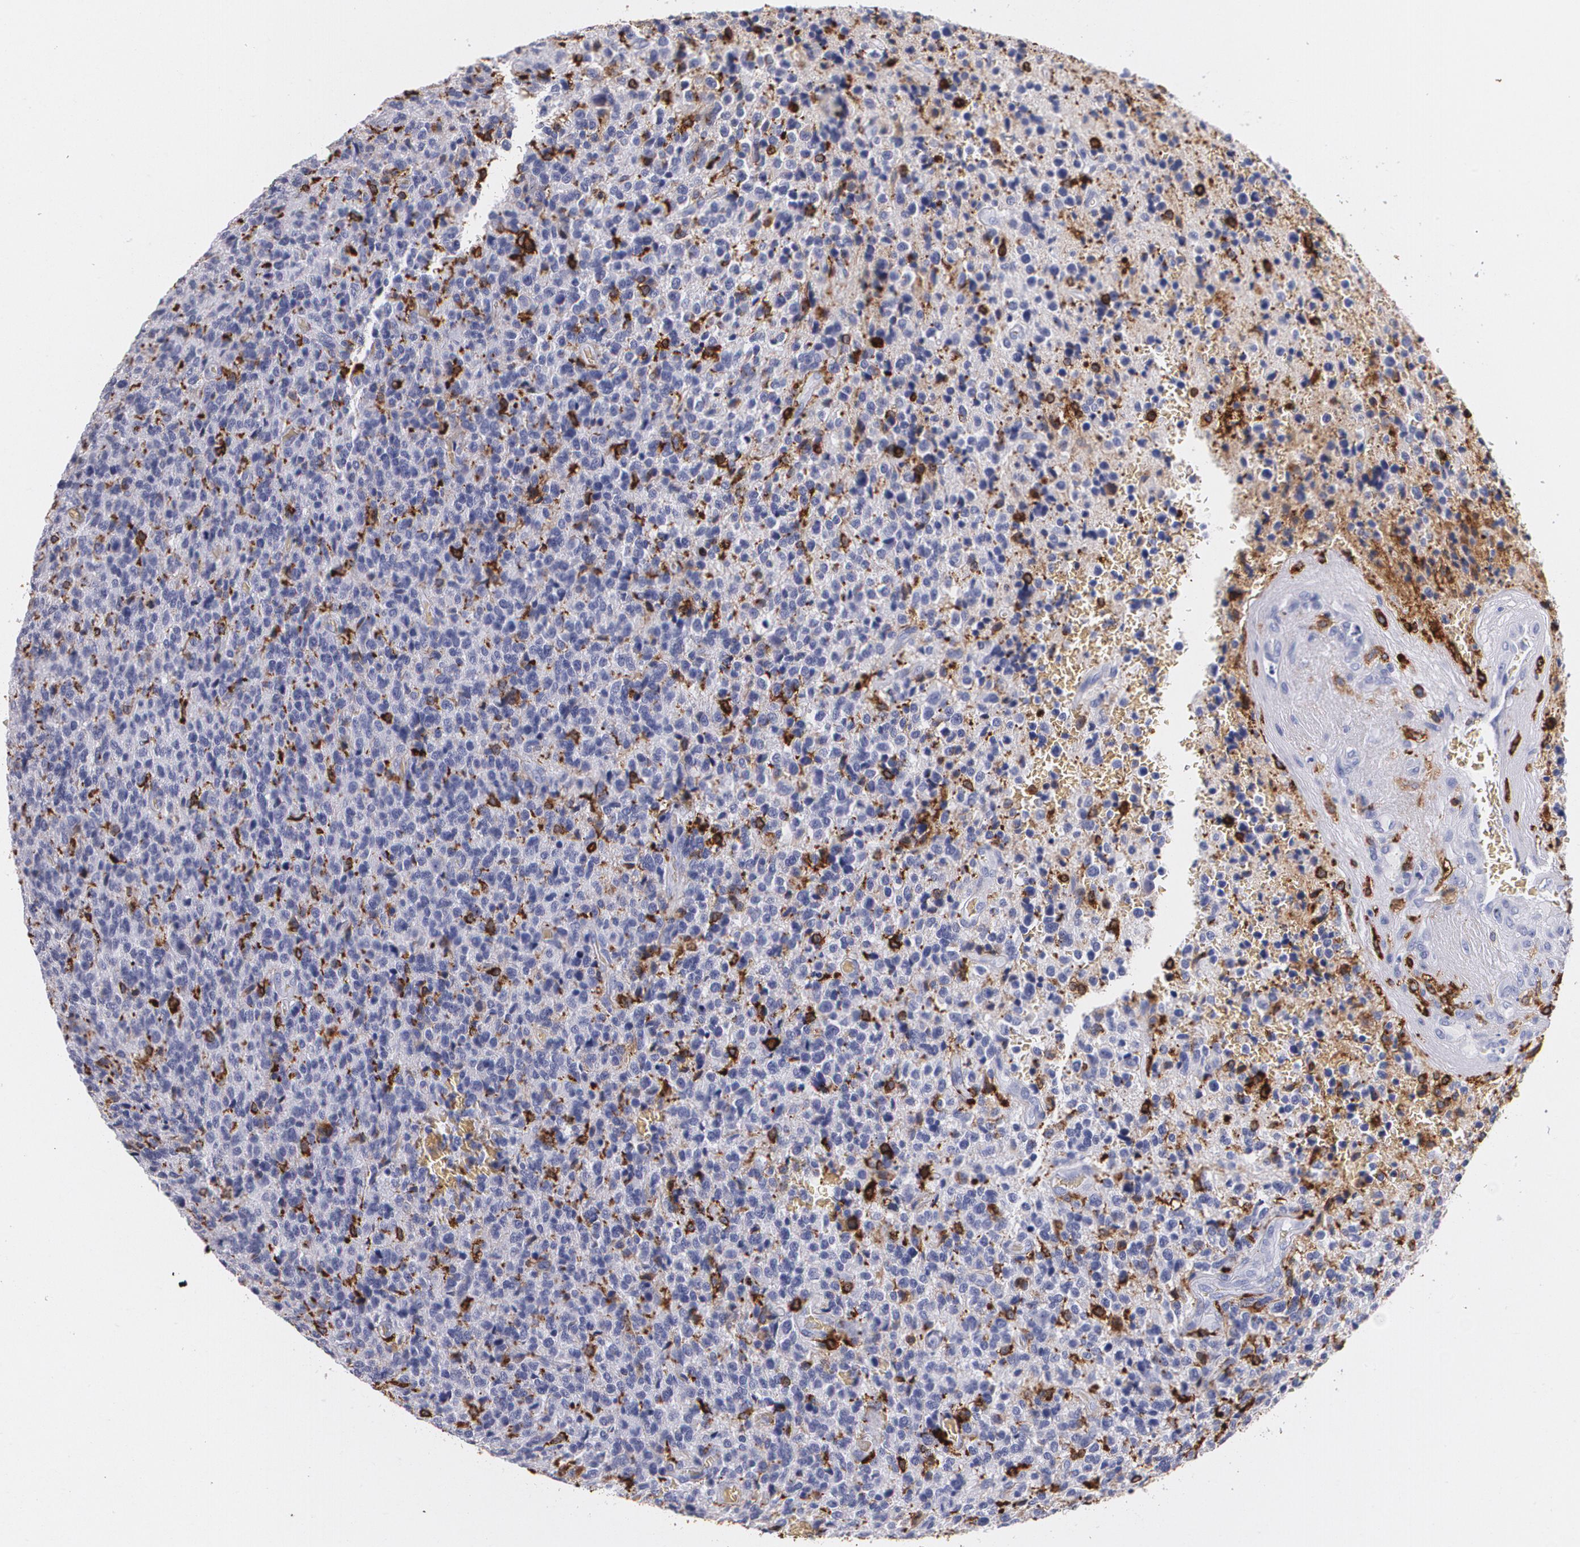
{"staining": {"intensity": "negative", "quantity": "none", "location": "none"}, "tissue": "glioma", "cell_type": "Tumor cells", "image_type": "cancer", "snomed": [{"axis": "morphology", "description": "Glioma, malignant, High grade"}, {"axis": "topography", "description": "Brain"}], "caption": "An immunohistochemistry (IHC) photomicrograph of high-grade glioma (malignant) is shown. There is no staining in tumor cells of high-grade glioma (malignant).", "gene": "HLA-DRA", "patient": {"sex": "male", "age": 36}}